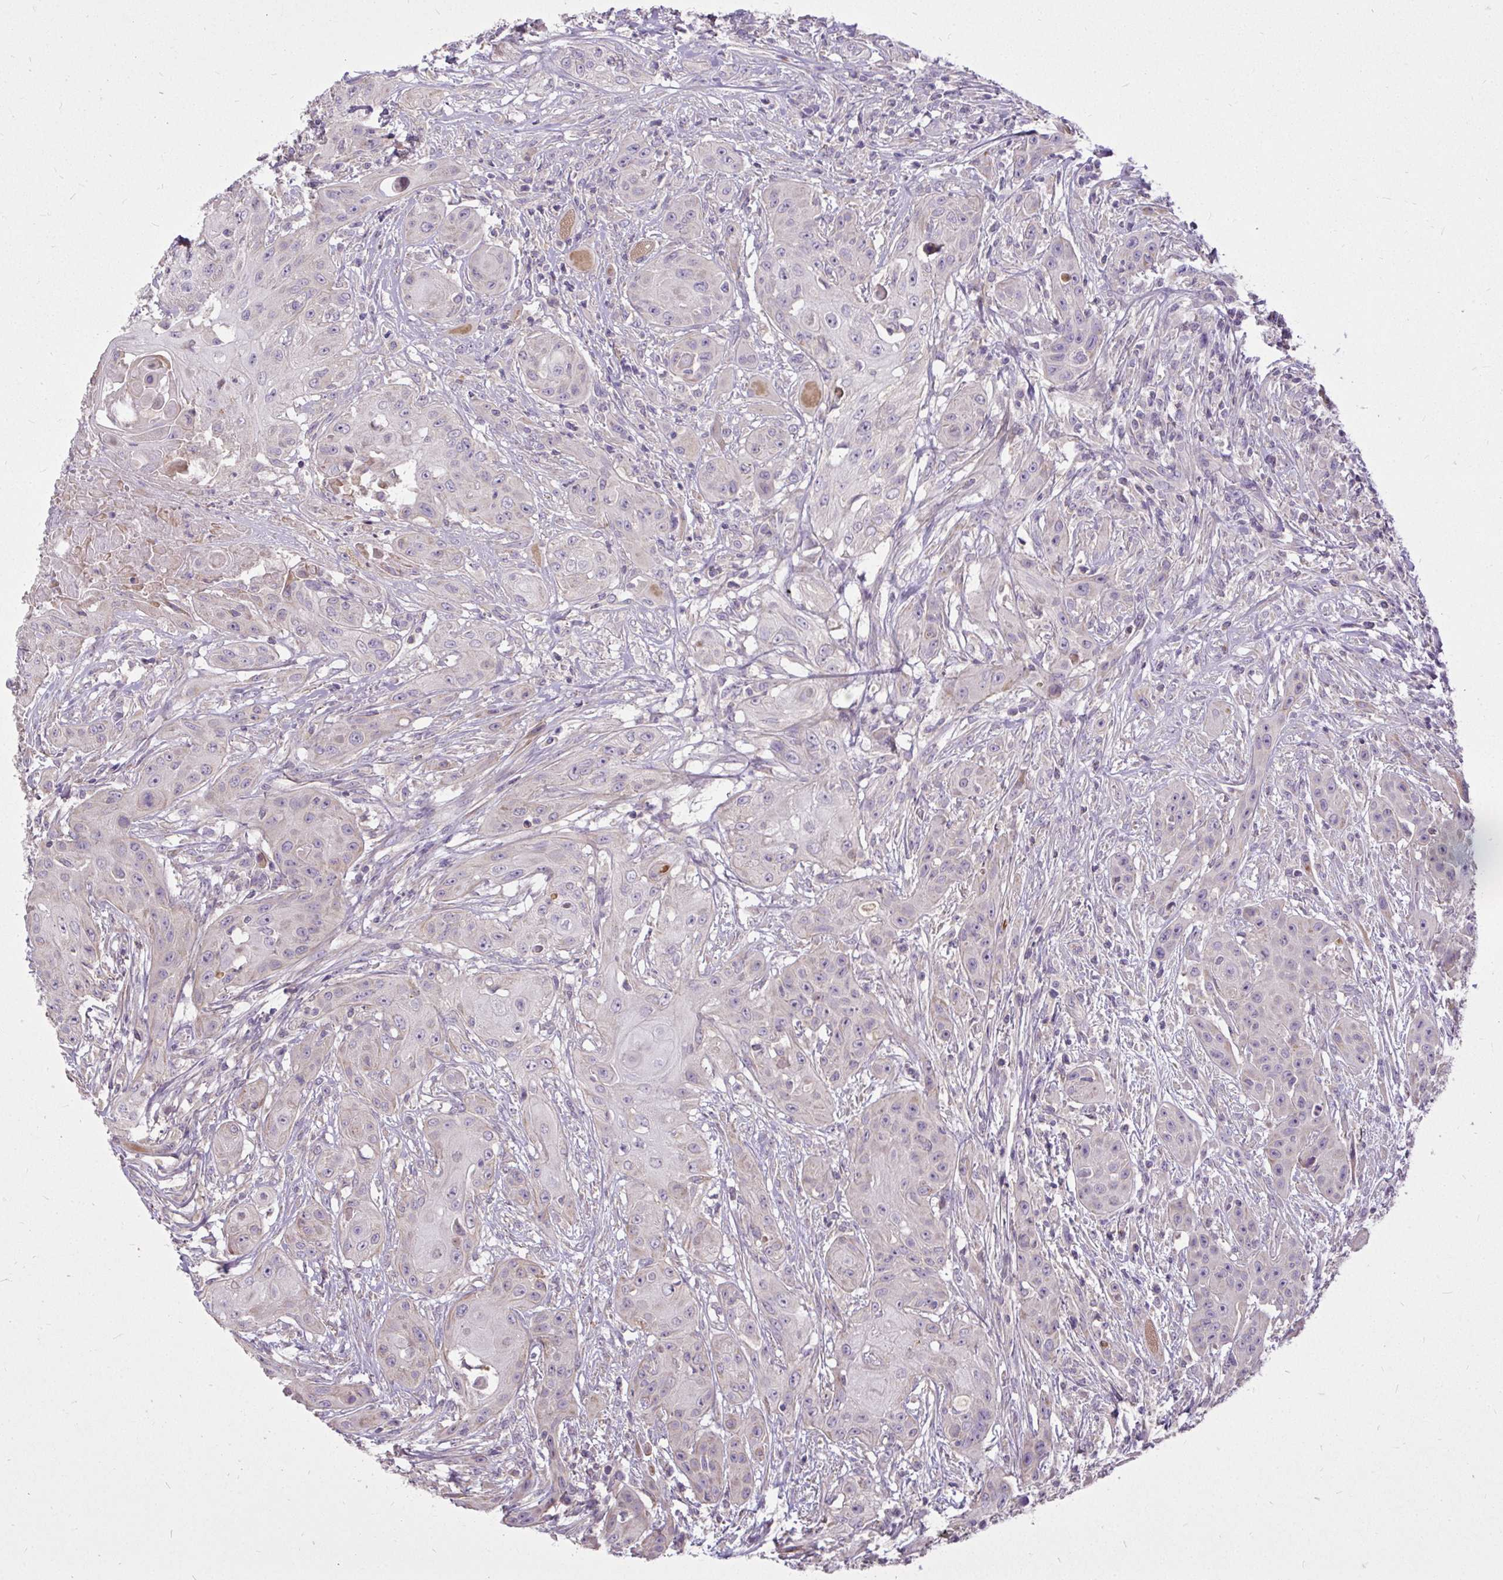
{"staining": {"intensity": "weak", "quantity": "<25%", "location": "cytoplasmic/membranous"}, "tissue": "head and neck cancer", "cell_type": "Tumor cells", "image_type": "cancer", "snomed": [{"axis": "morphology", "description": "Squamous cell carcinoma, NOS"}, {"axis": "topography", "description": "Oral tissue"}, {"axis": "topography", "description": "Head-Neck"}, {"axis": "topography", "description": "Neck, NOS"}], "caption": "Immunohistochemical staining of squamous cell carcinoma (head and neck) demonstrates no significant positivity in tumor cells.", "gene": "STRIP1", "patient": {"sex": "female", "age": 55}}